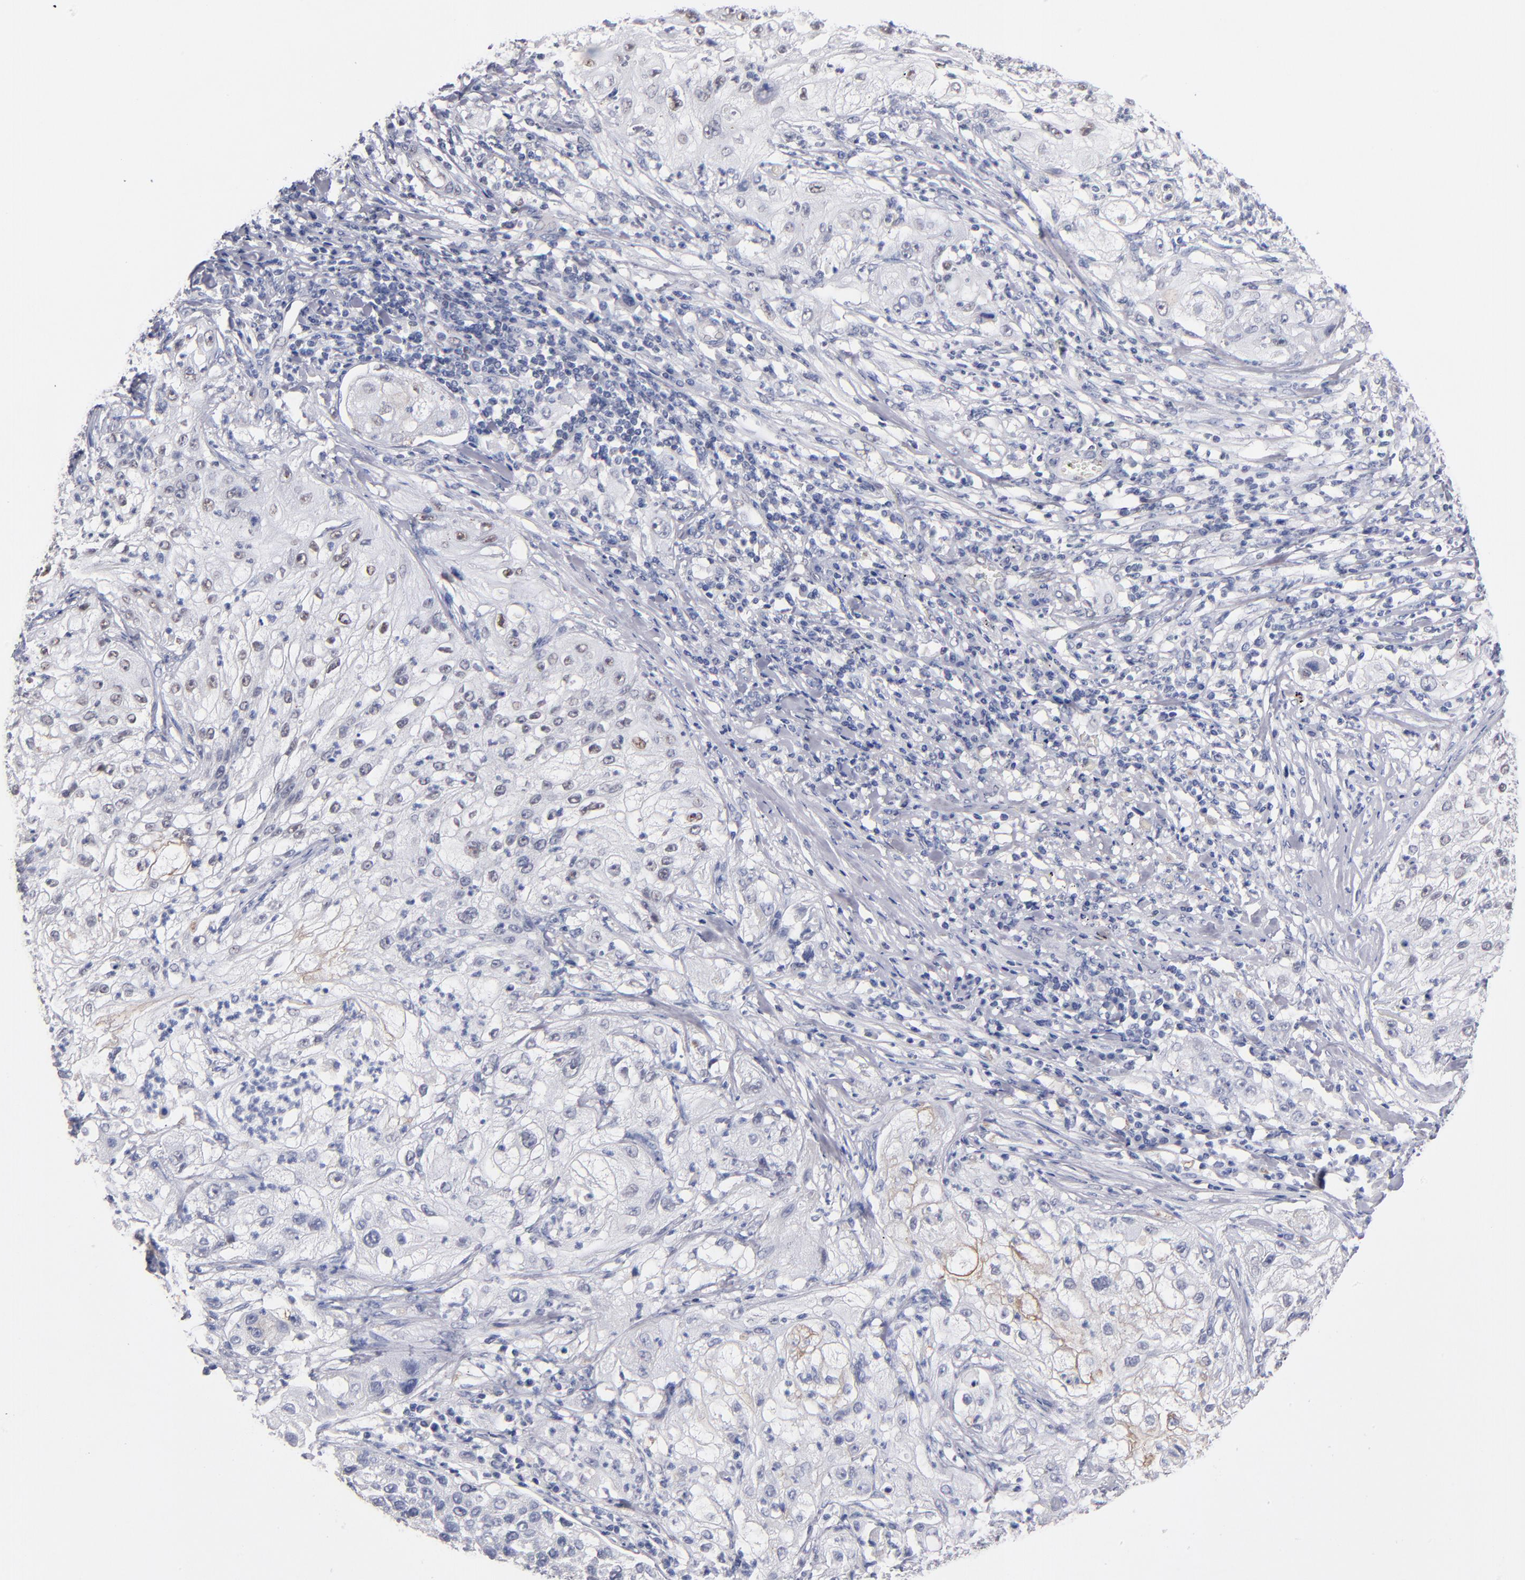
{"staining": {"intensity": "weak", "quantity": "<25%", "location": "nuclear"}, "tissue": "lung cancer", "cell_type": "Tumor cells", "image_type": "cancer", "snomed": [{"axis": "morphology", "description": "Inflammation, NOS"}, {"axis": "morphology", "description": "Squamous cell carcinoma, NOS"}, {"axis": "topography", "description": "Lymph node"}, {"axis": "topography", "description": "Soft tissue"}, {"axis": "topography", "description": "Lung"}], "caption": "Tumor cells are negative for protein expression in human lung cancer (squamous cell carcinoma).", "gene": "MN1", "patient": {"sex": "male", "age": 66}}